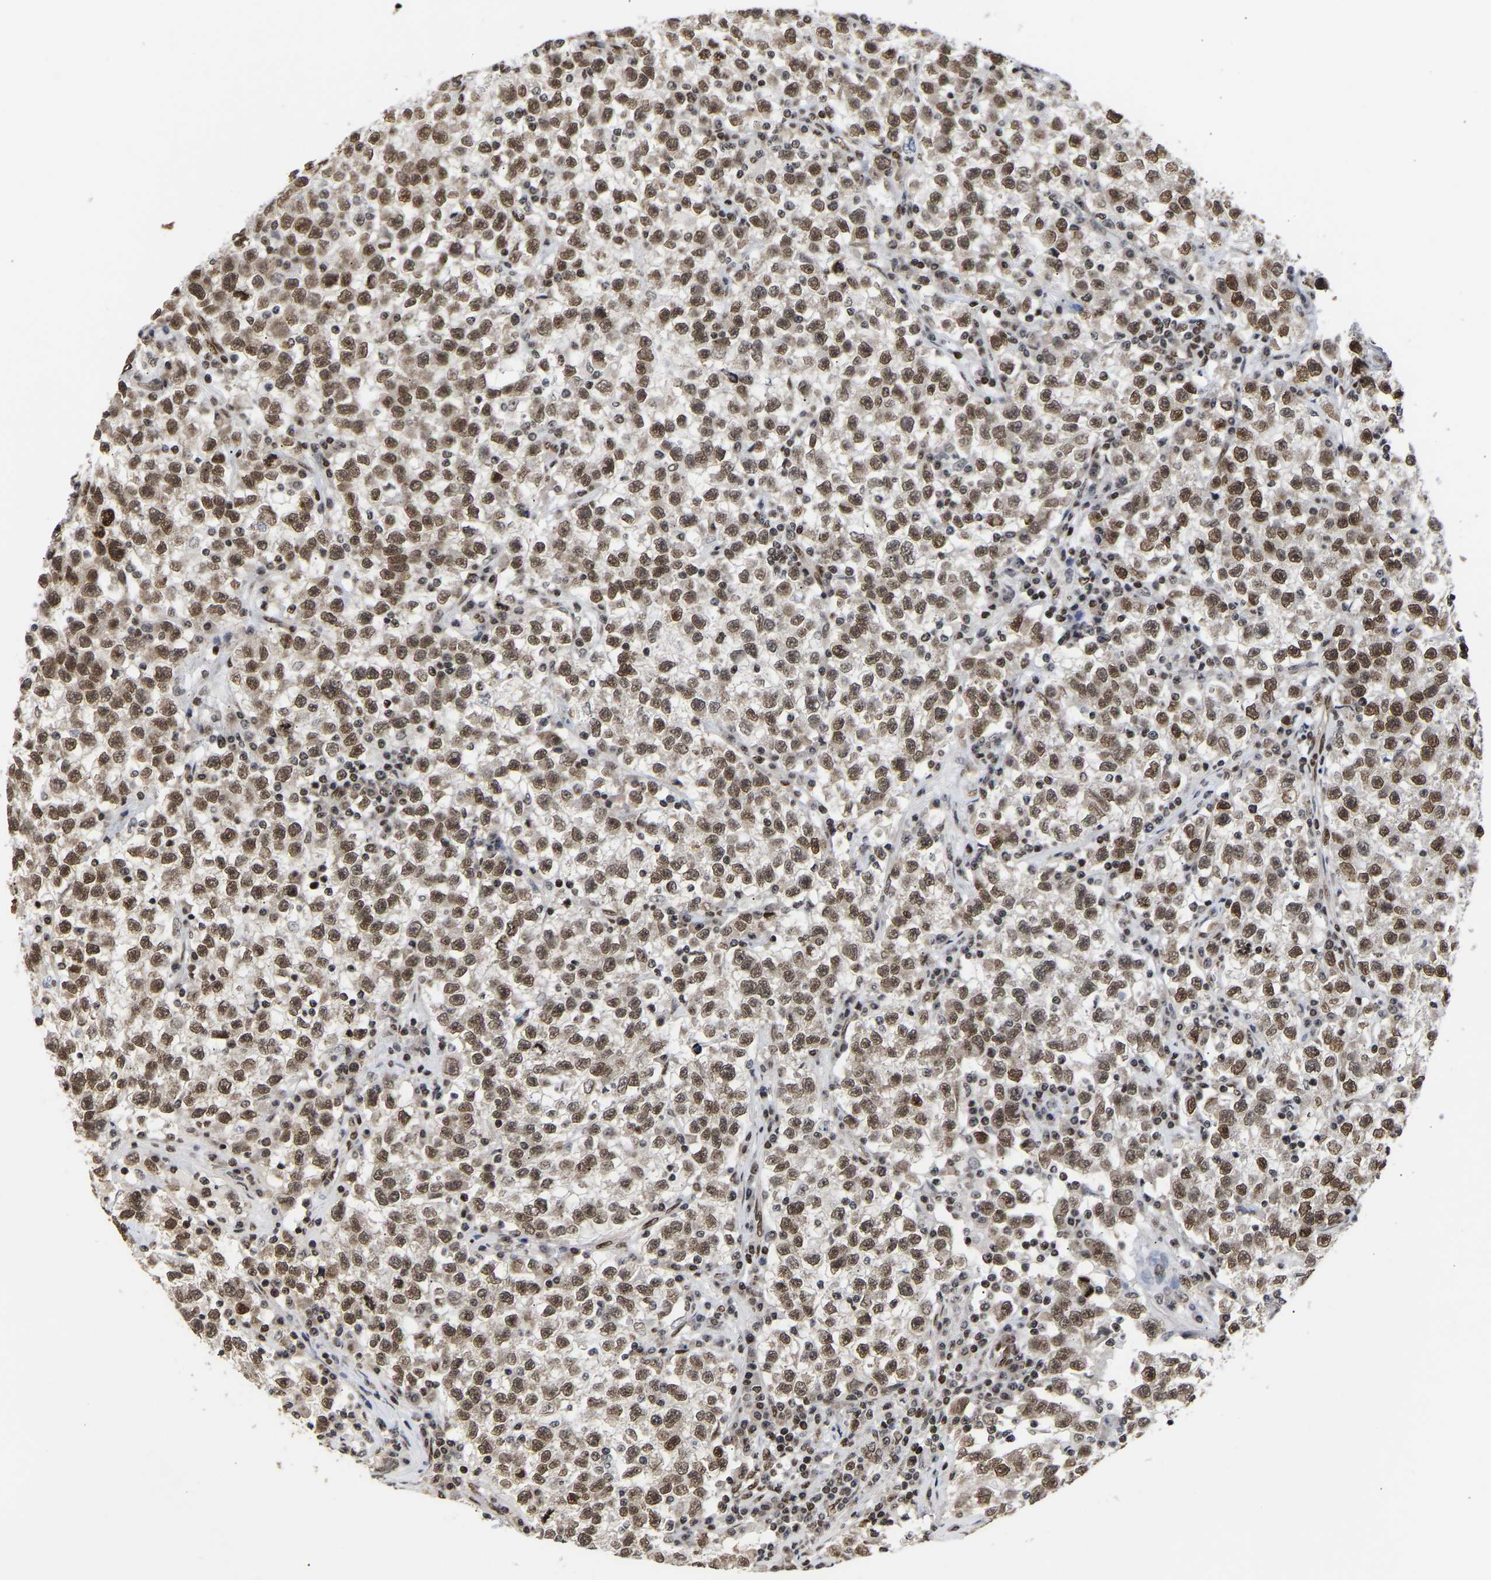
{"staining": {"intensity": "moderate", "quantity": ">75%", "location": "nuclear"}, "tissue": "testis cancer", "cell_type": "Tumor cells", "image_type": "cancer", "snomed": [{"axis": "morphology", "description": "Seminoma, NOS"}, {"axis": "topography", "description": "Testis"}], "caption": "A brown stain highlights moderate nuclear expression of a protein in testis seminoma tumor cells.", "gene": "PSIP1", "patient": {"sex": "male", "age": 22}}